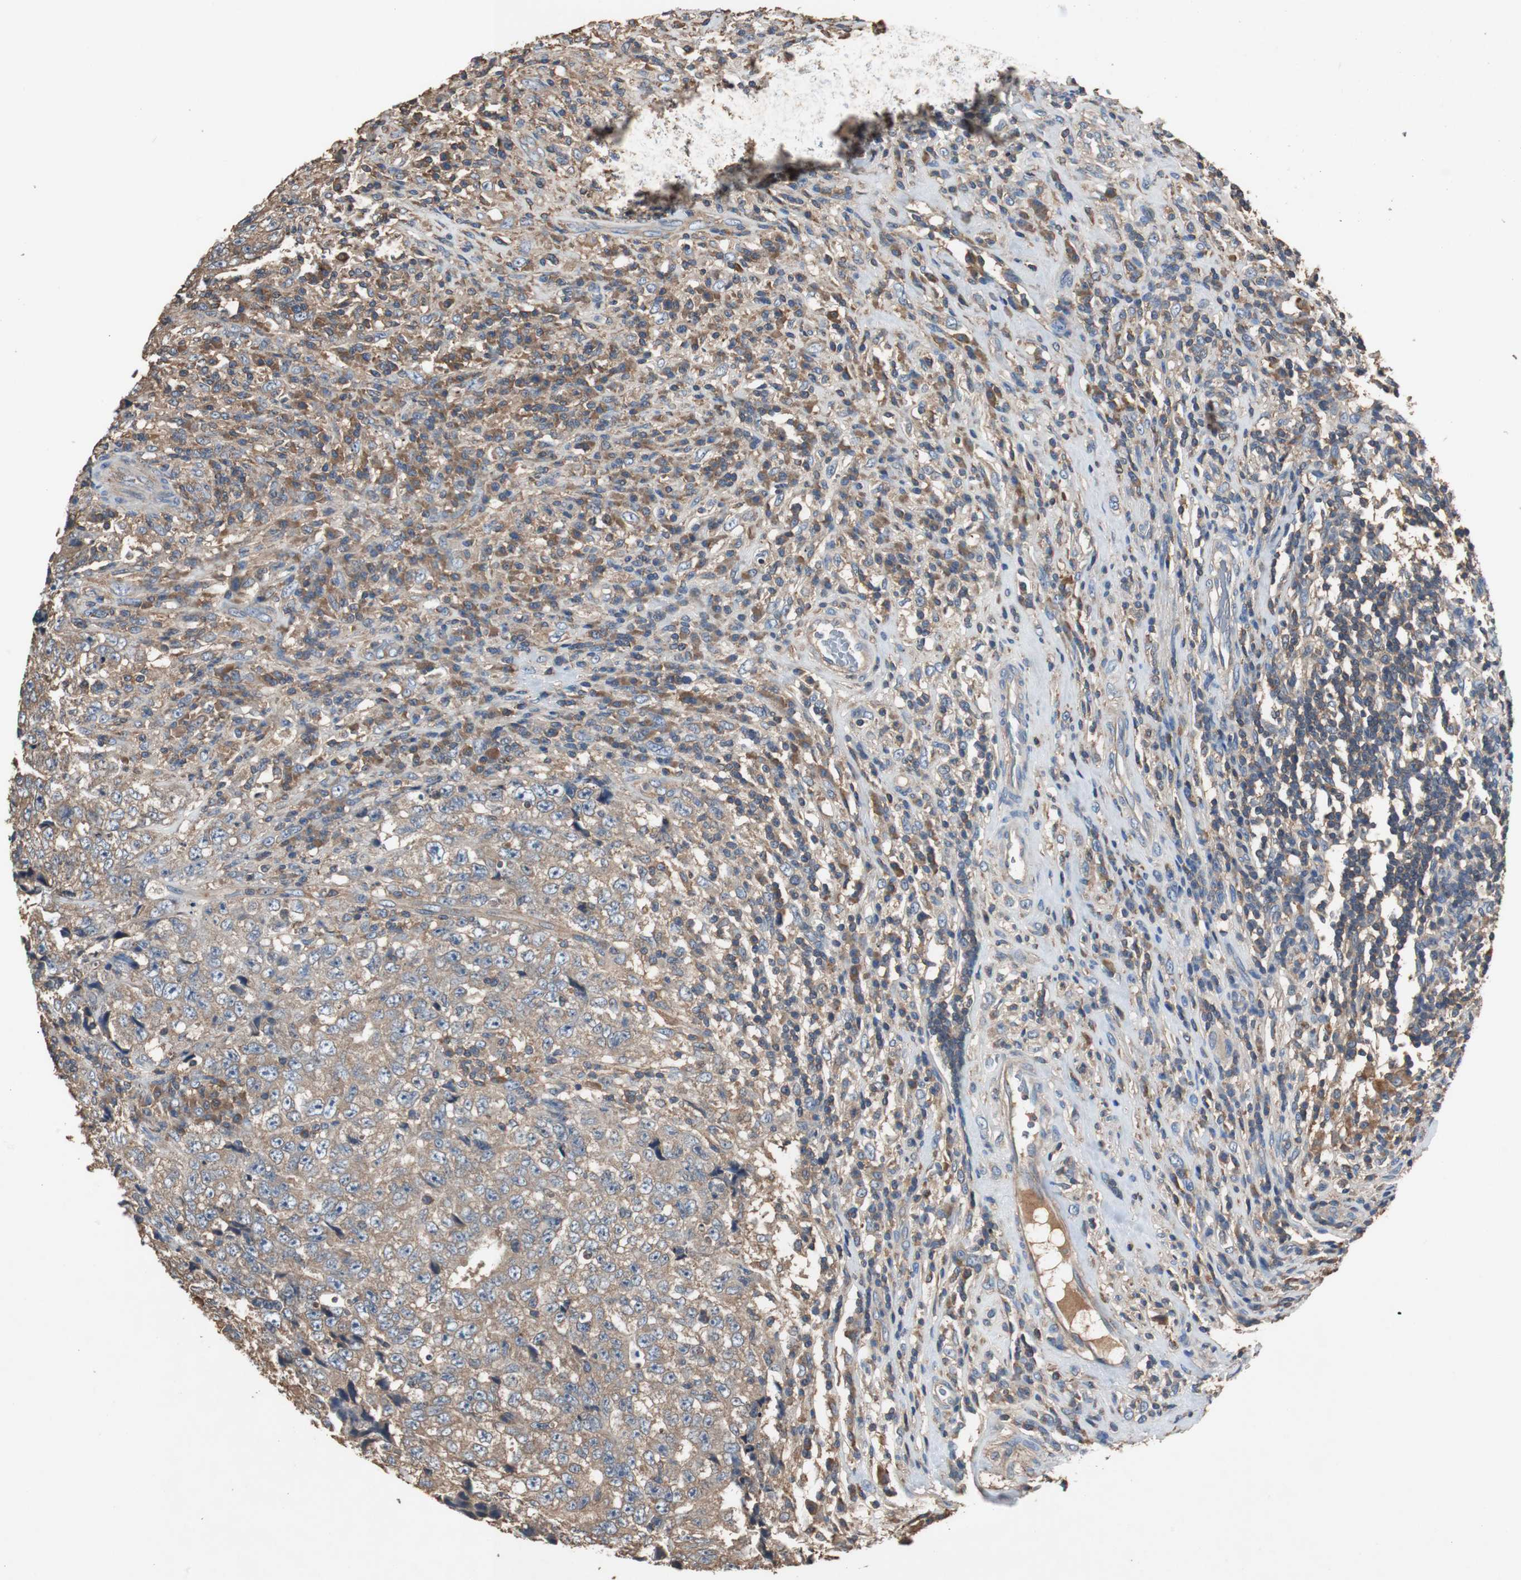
{"staining": {"intensity": "weak", "quantity": ">75%", "location": "cytoplasmic/membranous"}, "tissue": "testis cancer", "cell_type": "Tumor cells", "image_type": "cancer", "snomed": [{"axis": "morphology", "description": "Necrosis, NOS"}, {"axis": "morphology", "description": "Carcinoma, Embryonal, NOS"}, {"axis": "topography", "description": "Testis"}], "caption": "Immunohistochemistry of human testis cancer exhibits low levels of weak cytoplasmic/membranous expression in approximately >75% of tumor cells.", "gene": "TNFRSF14", "patient": {"sex": "male", "age": 19}}